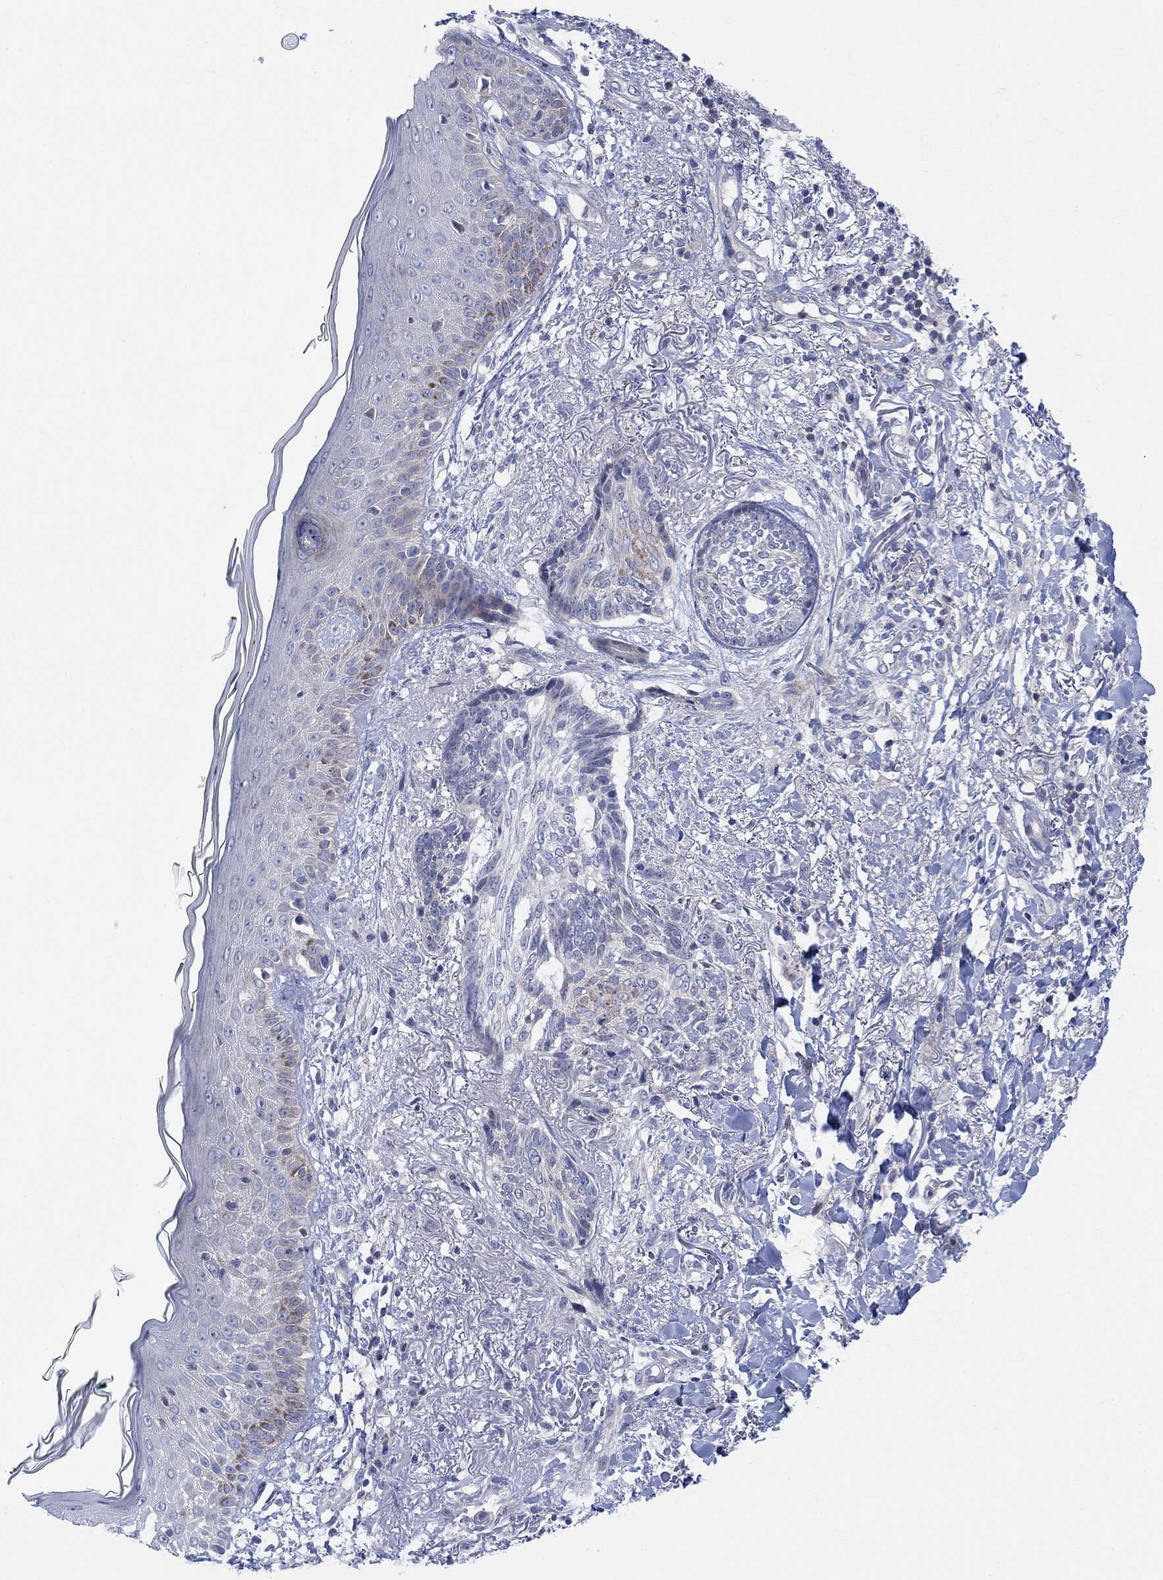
{"staining": {"intensity": "moderate", "quantity": "<25%", "location": "cytoplasmic/membranous"}, "tissue": "skin cancer", "cell_type": "Tumor cells", "image_type": "cancer", "snomed": [{"axis": "morphology", "description": "Normal tissue, NOS"}, {"axis": "morphology", "description": "Basal cell carcinoma"}, {"axis": "topography", "description": "Skin"}], "caption": "Basal cell carcinoma (skin) was stained to show a protein in brown. There is low levels of moderate cytoplasmic/membranous expression in approximately <25% of tumor cells. (DAB (3,3'-diaminobenzidine) IHC with brightfield microscopy, high magnification).", "gene": "ARSK", "patient": {"sex": "male", "age": 84}}